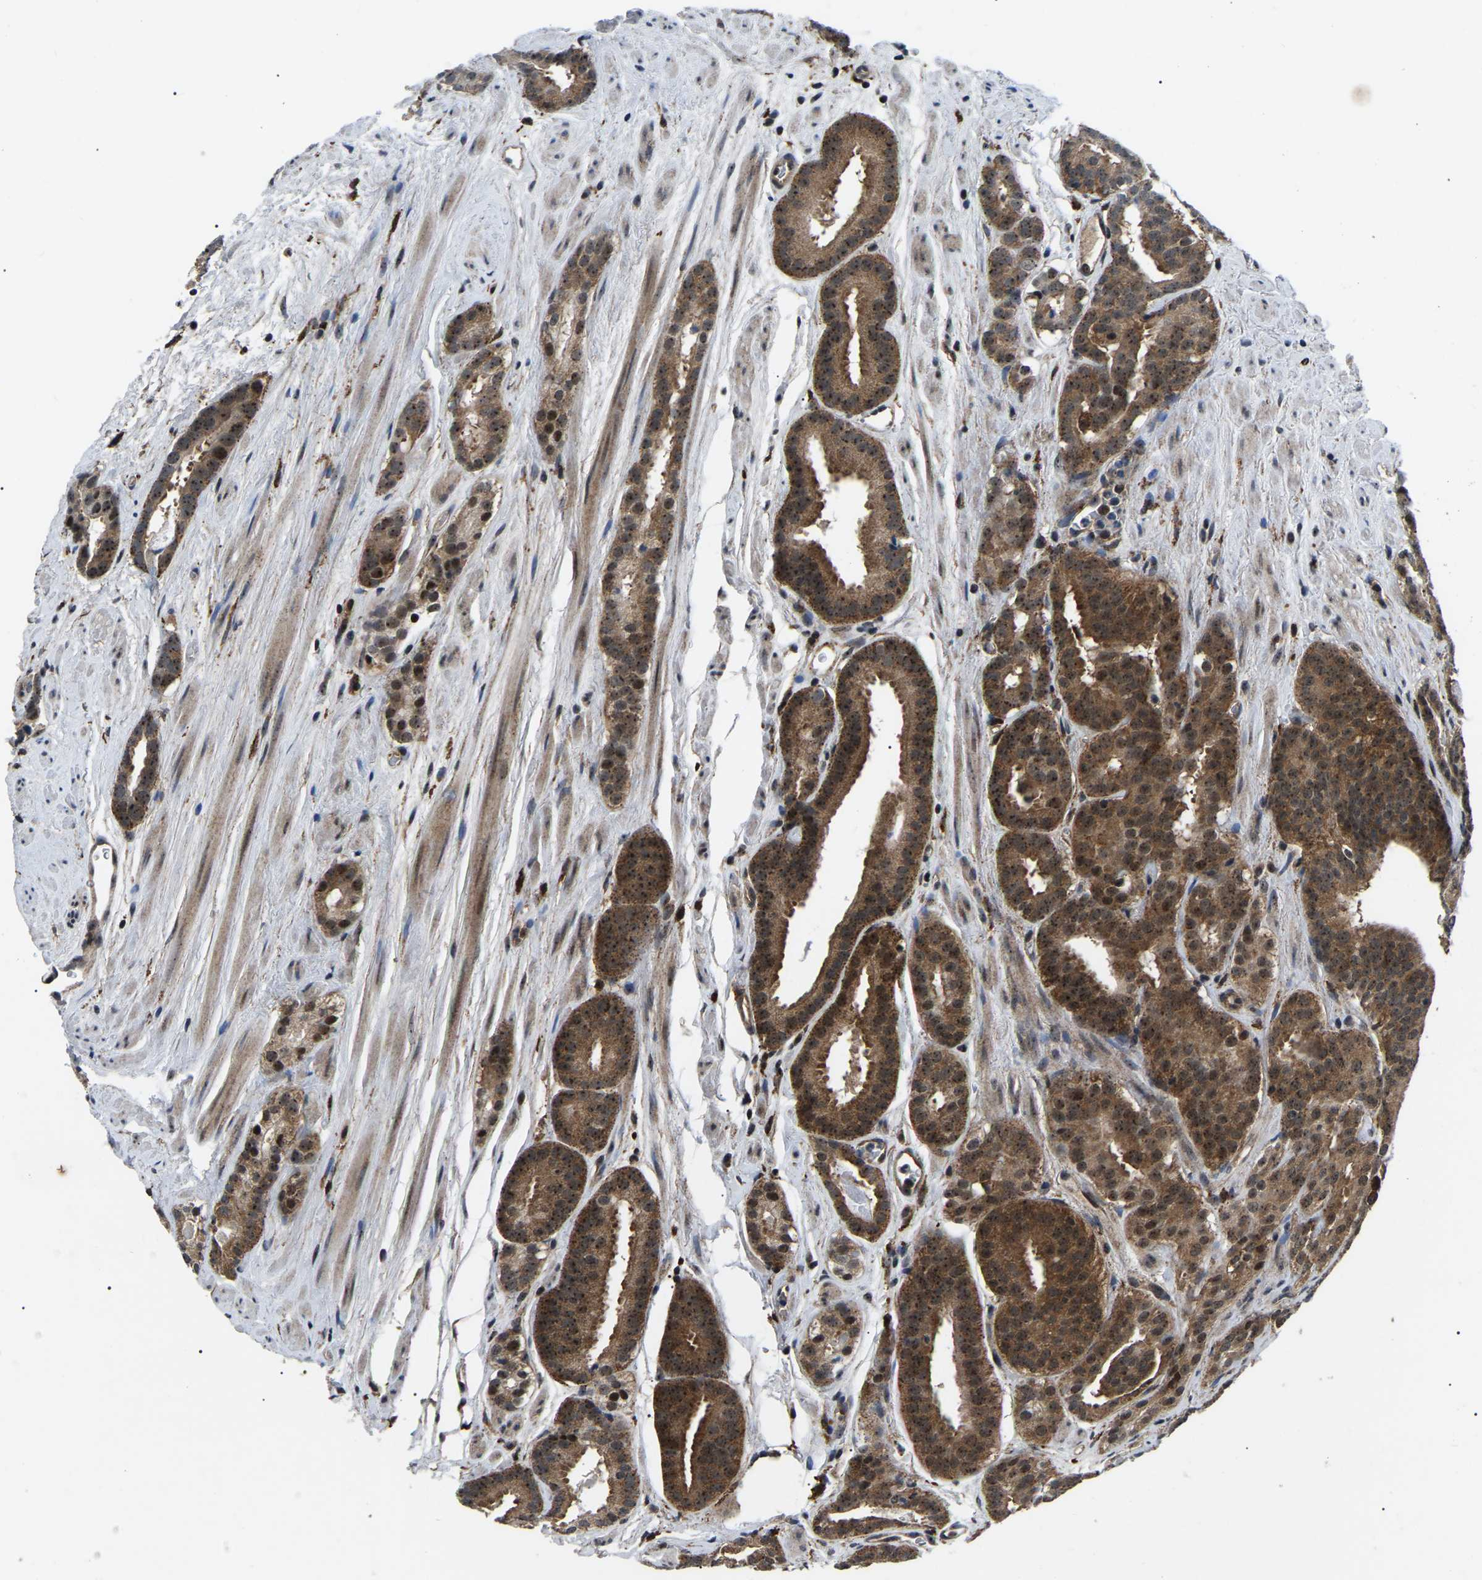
{"staining": {"intensity": "moderate", "quantity": ">75%", "location": "cytoplasmic/membranous,nuclear"}, "tissue": "prostate cancer", "cell_type": "Tumor cells", "image_type": "cancer", "snomed": [{"axis": "morphology", "description": "Adenocarcinoma, Low grade"}, {"axis": "topography", "description": "Prostate"}], "caption": "The image reveals staining of prostate low-grade adenocarcinoma, revealing moderate cytoplasmic/membranous and nuclear protein expression (brown color) within tumor cells.", "gene": "RRP1B", "patient": {"sex": "male", "age": 69}}